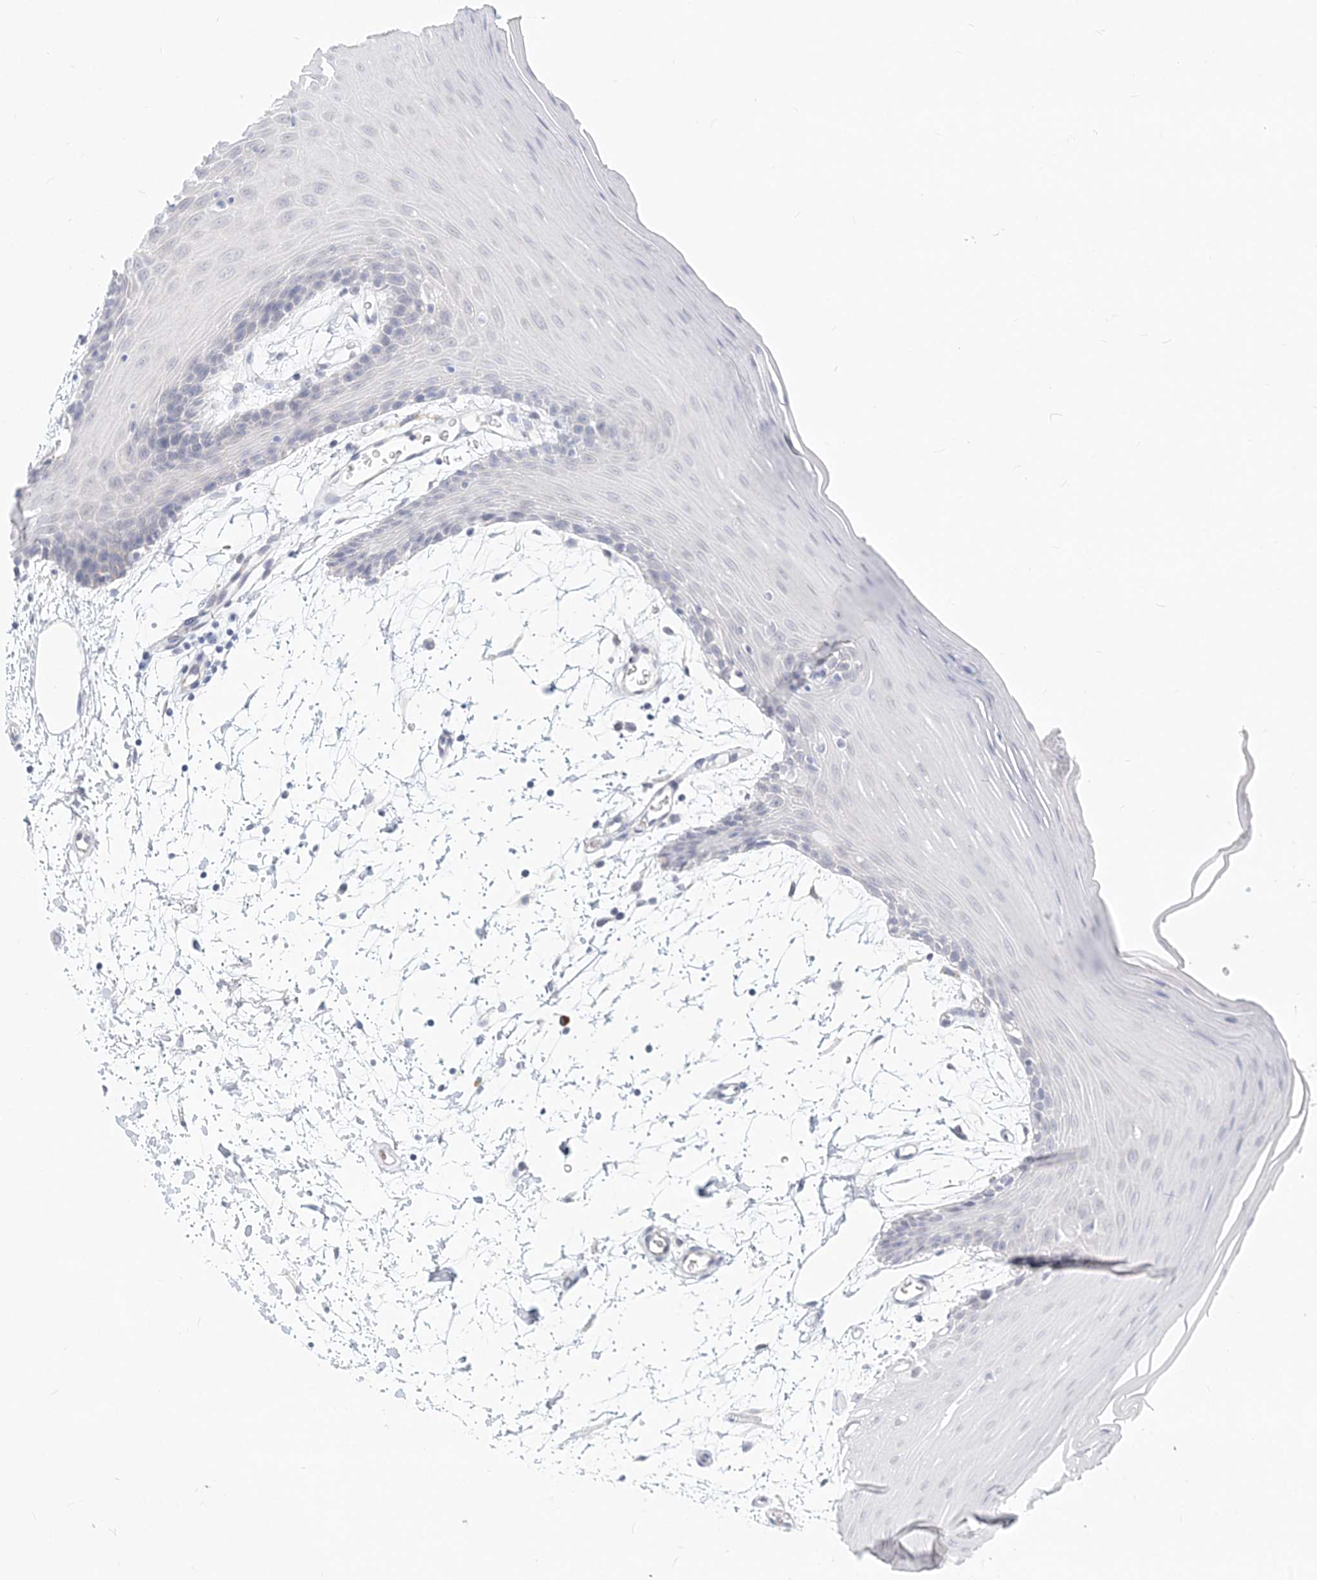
{"staining": {"intensity": "negative", "quantity": "none", "location": "none"}, "tissue": "oral mucosa", "cell_type": "Squamous epithelial cells", "image_type": "normal", "snomed": [{"axis": "morphology", "description": "Normal tissue, NOS"}, {"axis": "topography", "description": "Skeletal muscle"}, {"axis": "topography", "description": "Oral tissue"}, {"axis": "topography", "description": "Salivary gland"}, {"axis": "topography", "description": "Peripheral nerve tissue"}], "caption": "Immunohistochemistry (IHC) photomicrograph of benign oral mucosa: human oral mucosa stained with DAB (3,3'-diaminobenzidine) exhibits no significant protein positivity in squamous epithelial cells. The staining is performed using DAB (3,3'-diaminobenzidine) brown chromogen with nuclei counter-stained in using hematoxylin.", "gene": "GMPPA", "patient": {"sex": "male", "age": 54}}